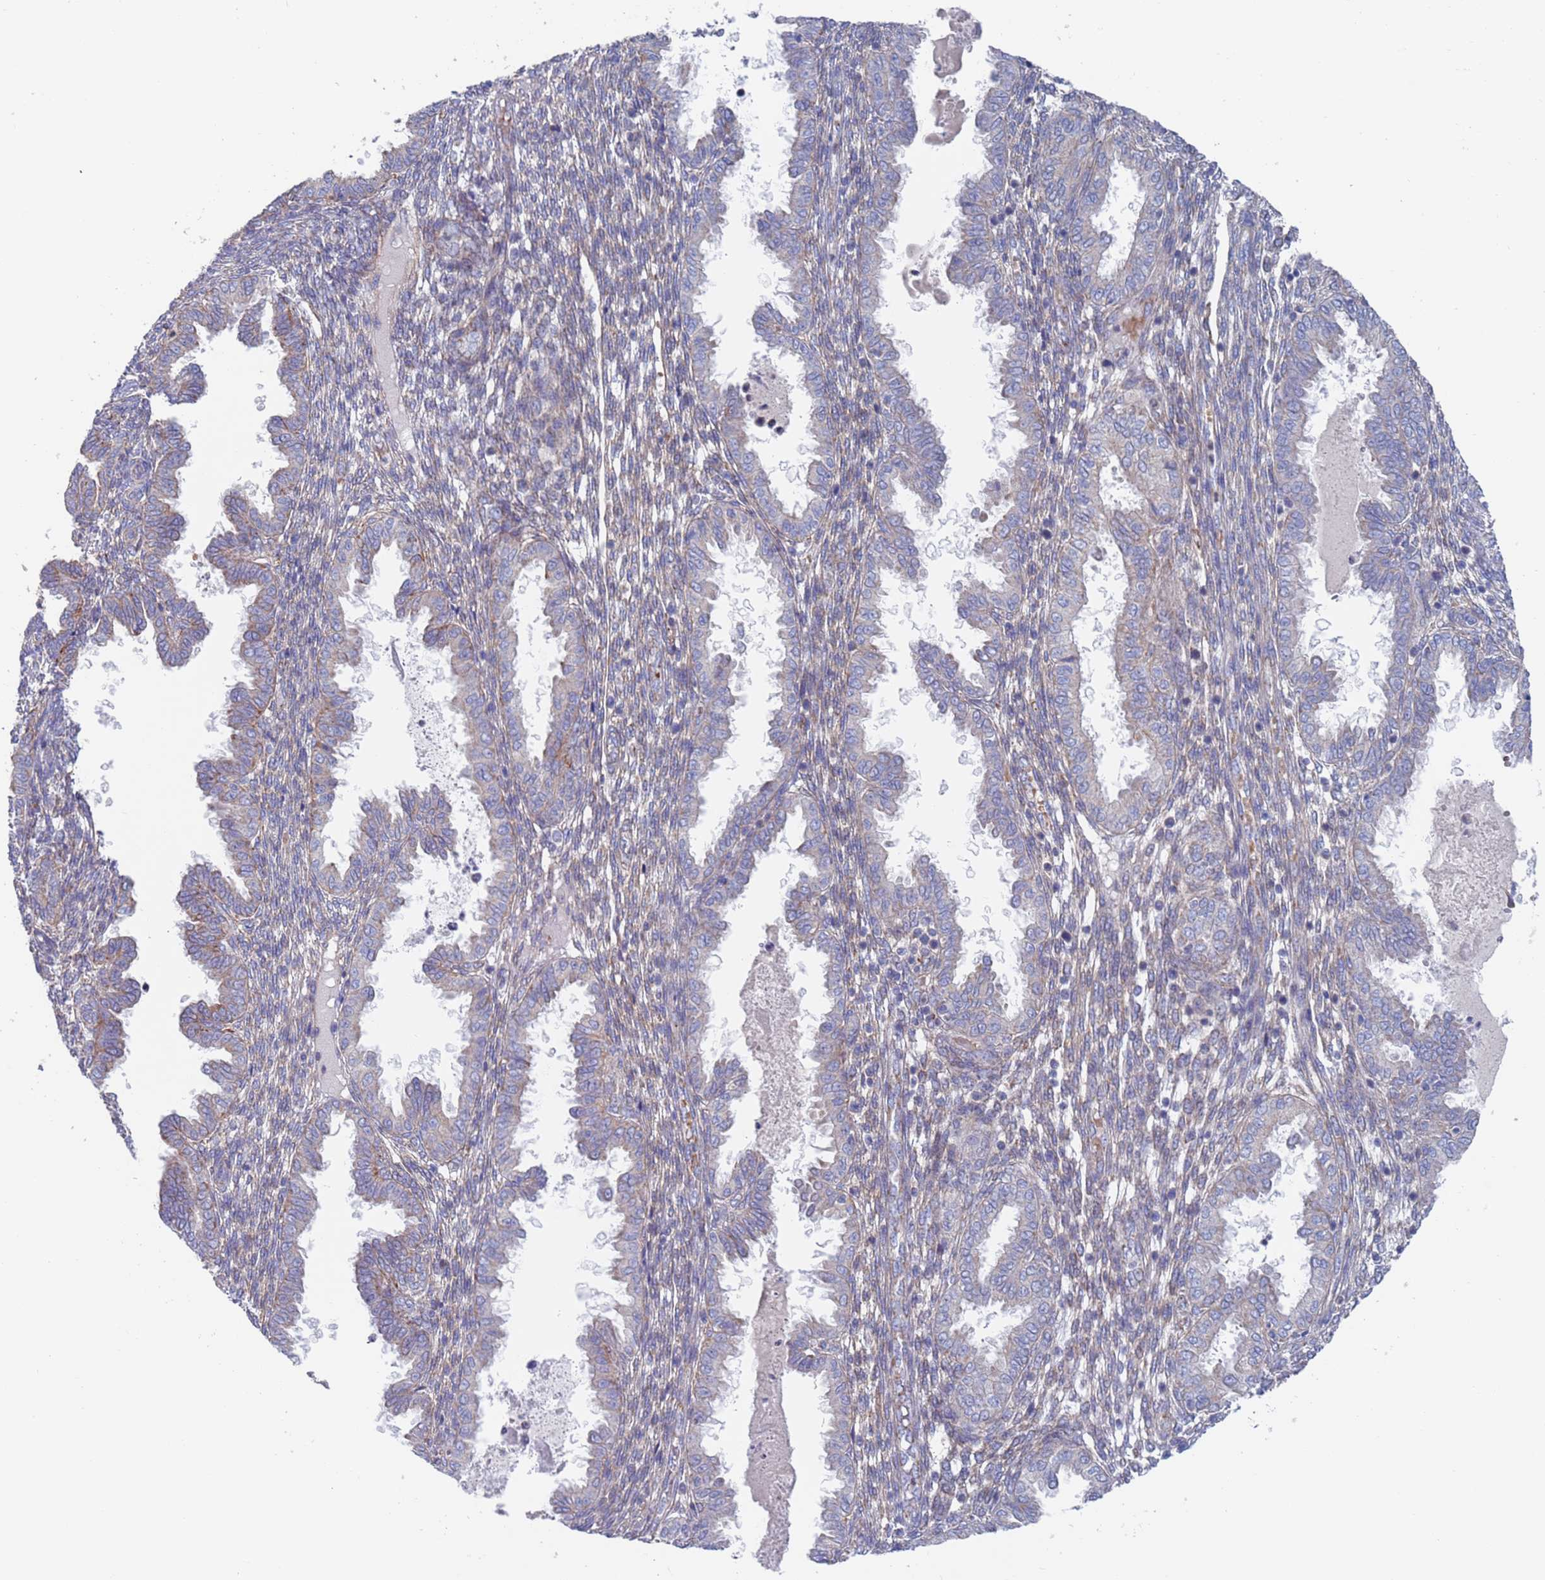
{"staining": {"intensity": "negative", "quantity": "none", "location": "none"}, "tissue": "endometrium", "cell_type": "Cells in endometrial stroma", "image_type": "normal", "snomed": [{"axis": "morphology", "description": "Normal tissue, NOS"}, {"axis": "topography", "description": "Endometrium"}], "caption": "IHC micrograph of normal endometrium: endometrium stained with DAB reveals no significant protein expression in cells in endometrial stroma. (DAB IHC with hematoxylin counter stain).", "gene": "CHCHD6", "patient": {"sex": "female", "age": 33}}